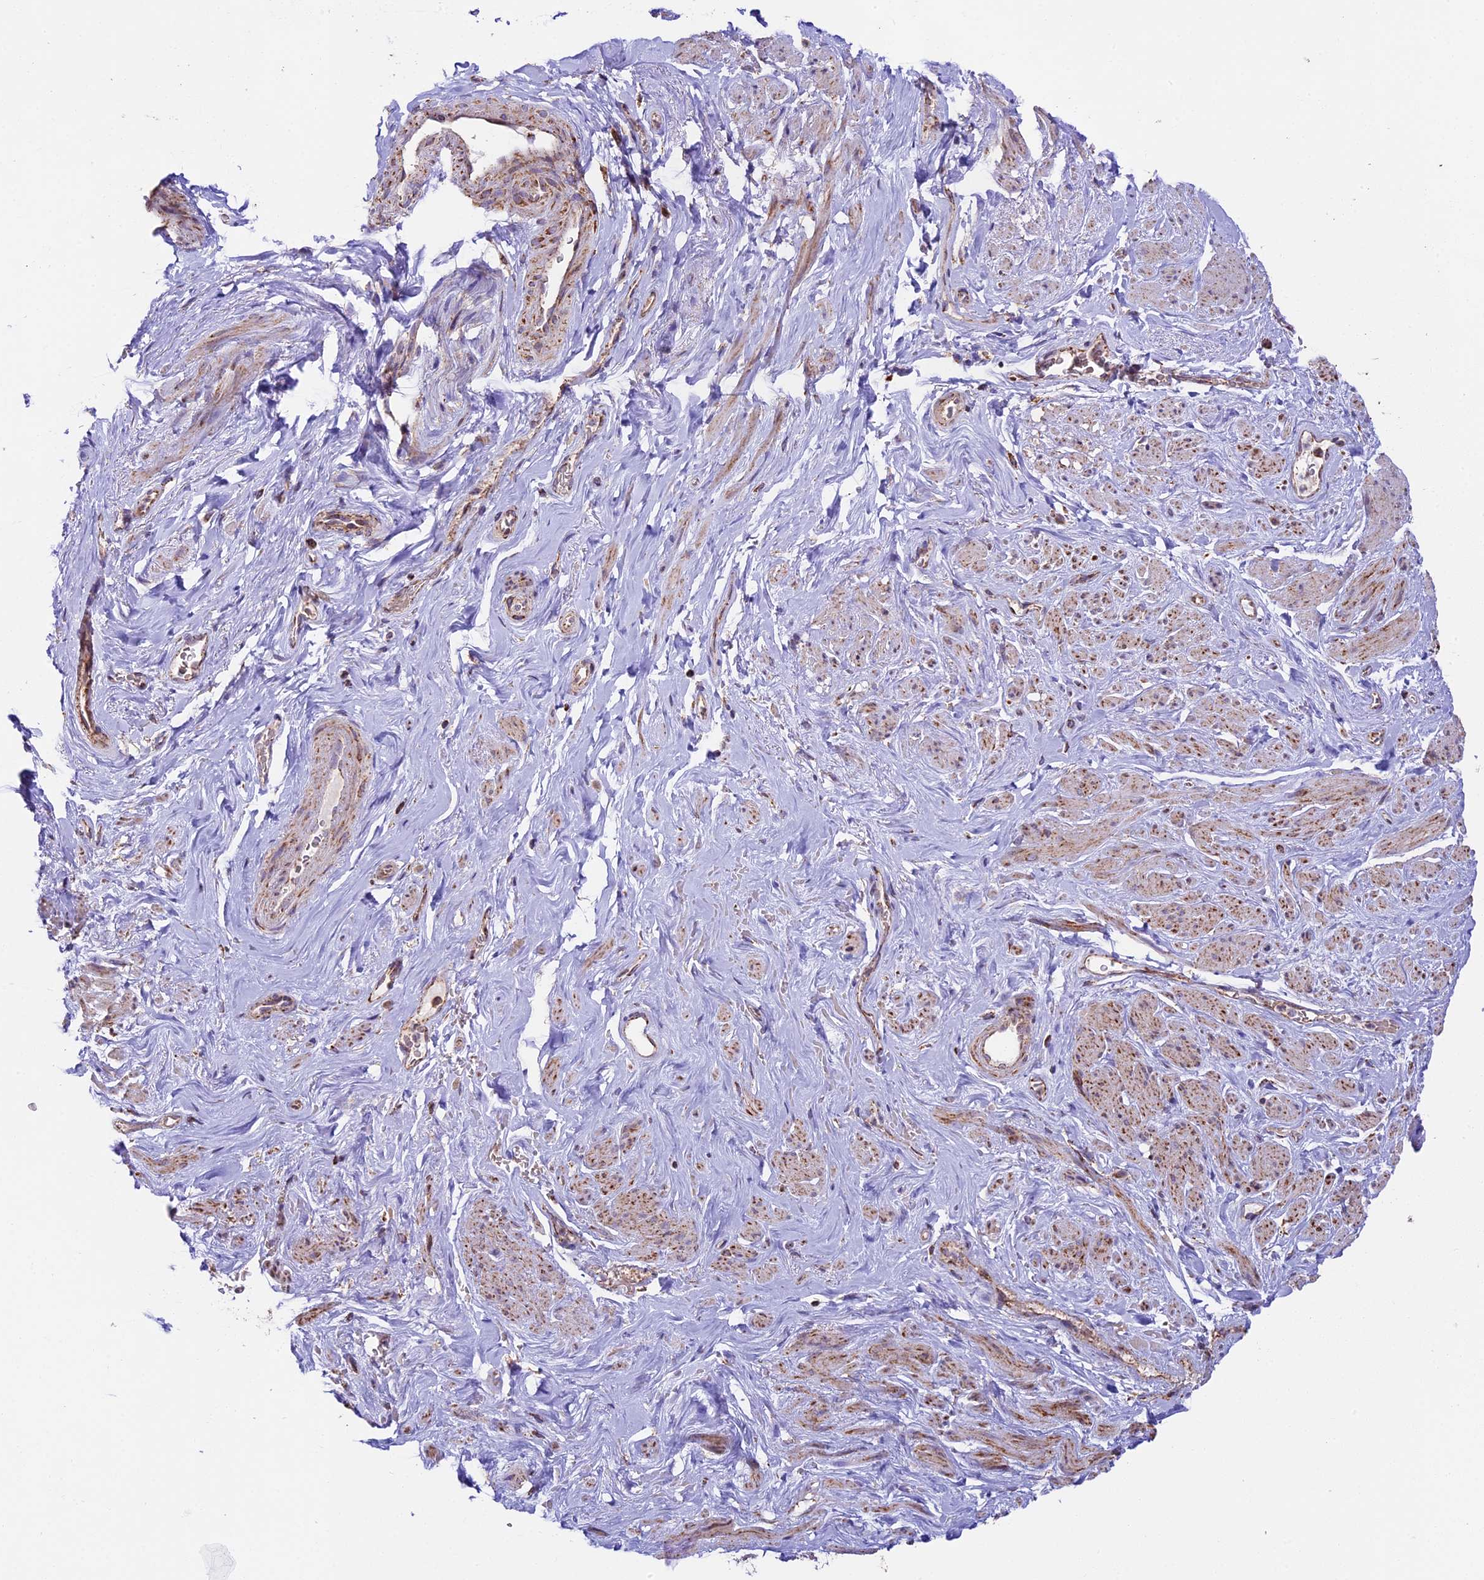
{"staining": {"intensity": "weak", "quantity": "25%-75%", "location": "cytoplasmic/membranous"}, "tissue": "smooth muscle", "cell_type": "Smooth muscle cells", "image_type": "normal", "snomed": [{"axis": "morphology", "description": "Normal tissue, NOS"}, {"axis": "topography", "description": "Smooth muscle"}, {"axis": "topography", "description": "Peripheral nerve tissue"}], "caption": "Immunohistochemical staining of benign human smooth muscle shows low levels of weak cytoplasmic/membranous staining in approximately 25%-75% of smooth muscle cells. The staining was performed using DAB (3,3'-diaminobenzidine), with brown indicating positive protein expression. Nuclei are stained blue with hematoxylin.", "gene": "NDUFA8", "patient": {"sex": "male", "age": 69}}